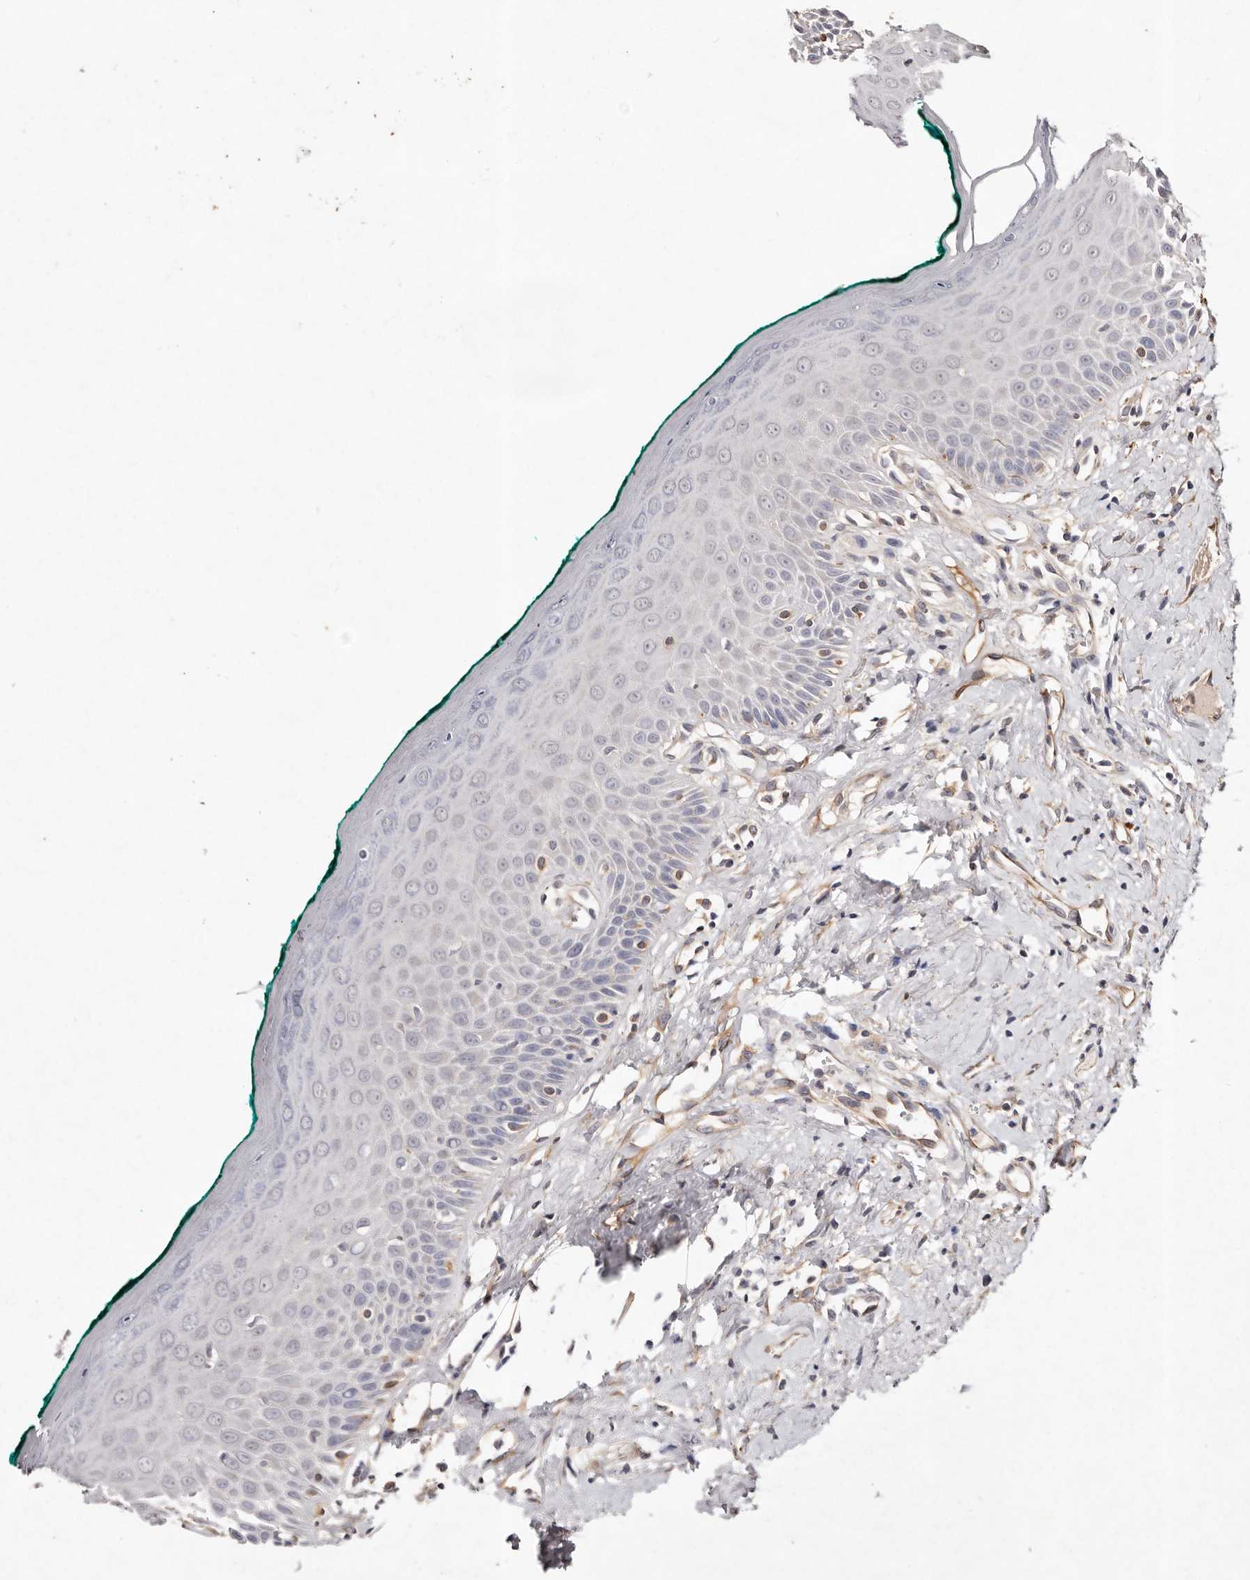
{"staining": {"intensity": "negative", "quantity": "none", "location": "none"}, "tissue": "oral mucosa", "cell_type": "Squamous epithelial cells", "image_type": "normal", "snomed": [{"axis": "morphology", "description": "Normal tissue, NOS"}, {"axis": "topography", "description": "Oral tissue"}], "caption": "Squamous epithelial cells show no significant staining in unremarkable oral mucosa.", "gene": "THBS3", "patient": {"sex": "female", "age": 70}}